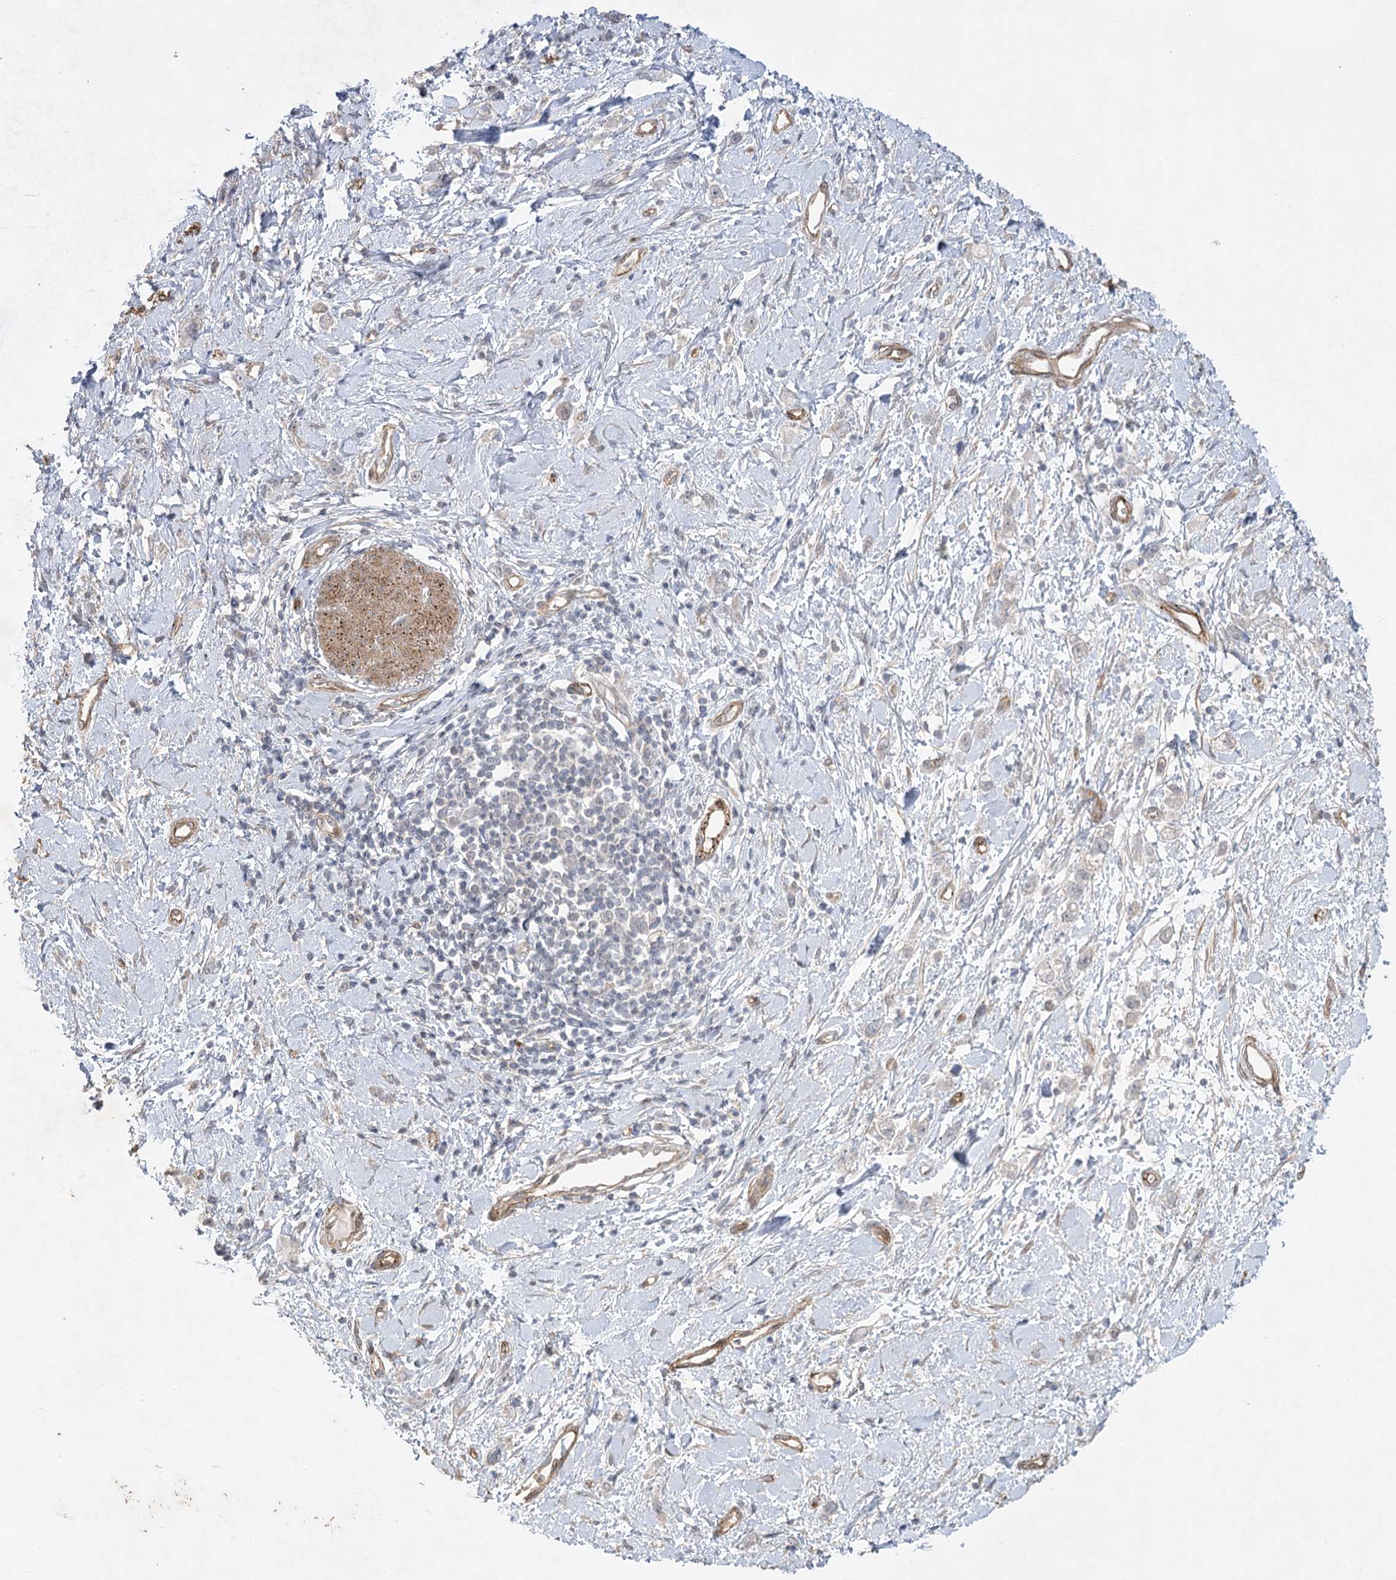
{"staining": {"intensity": "negative", "quantity": "none", "location": "none"}, "tissue": "stomach cancer", "cell_type": "Tumor cells", "image_type": "cancer", "snomed": [{"axis": "morphology", "description": "Adenocarcinoma, NOS"}, {"axis": "topography", "description": "Stomach"}], "caption": "IHC micrograph of neoplastic tissue: stomach cancer stained with DAB (3,3'-diaminobenzidine) exhibits no significant protein staining in tumor cells.", "gene": "AMTN", "patient": {"sex": "female", "age": 76}}